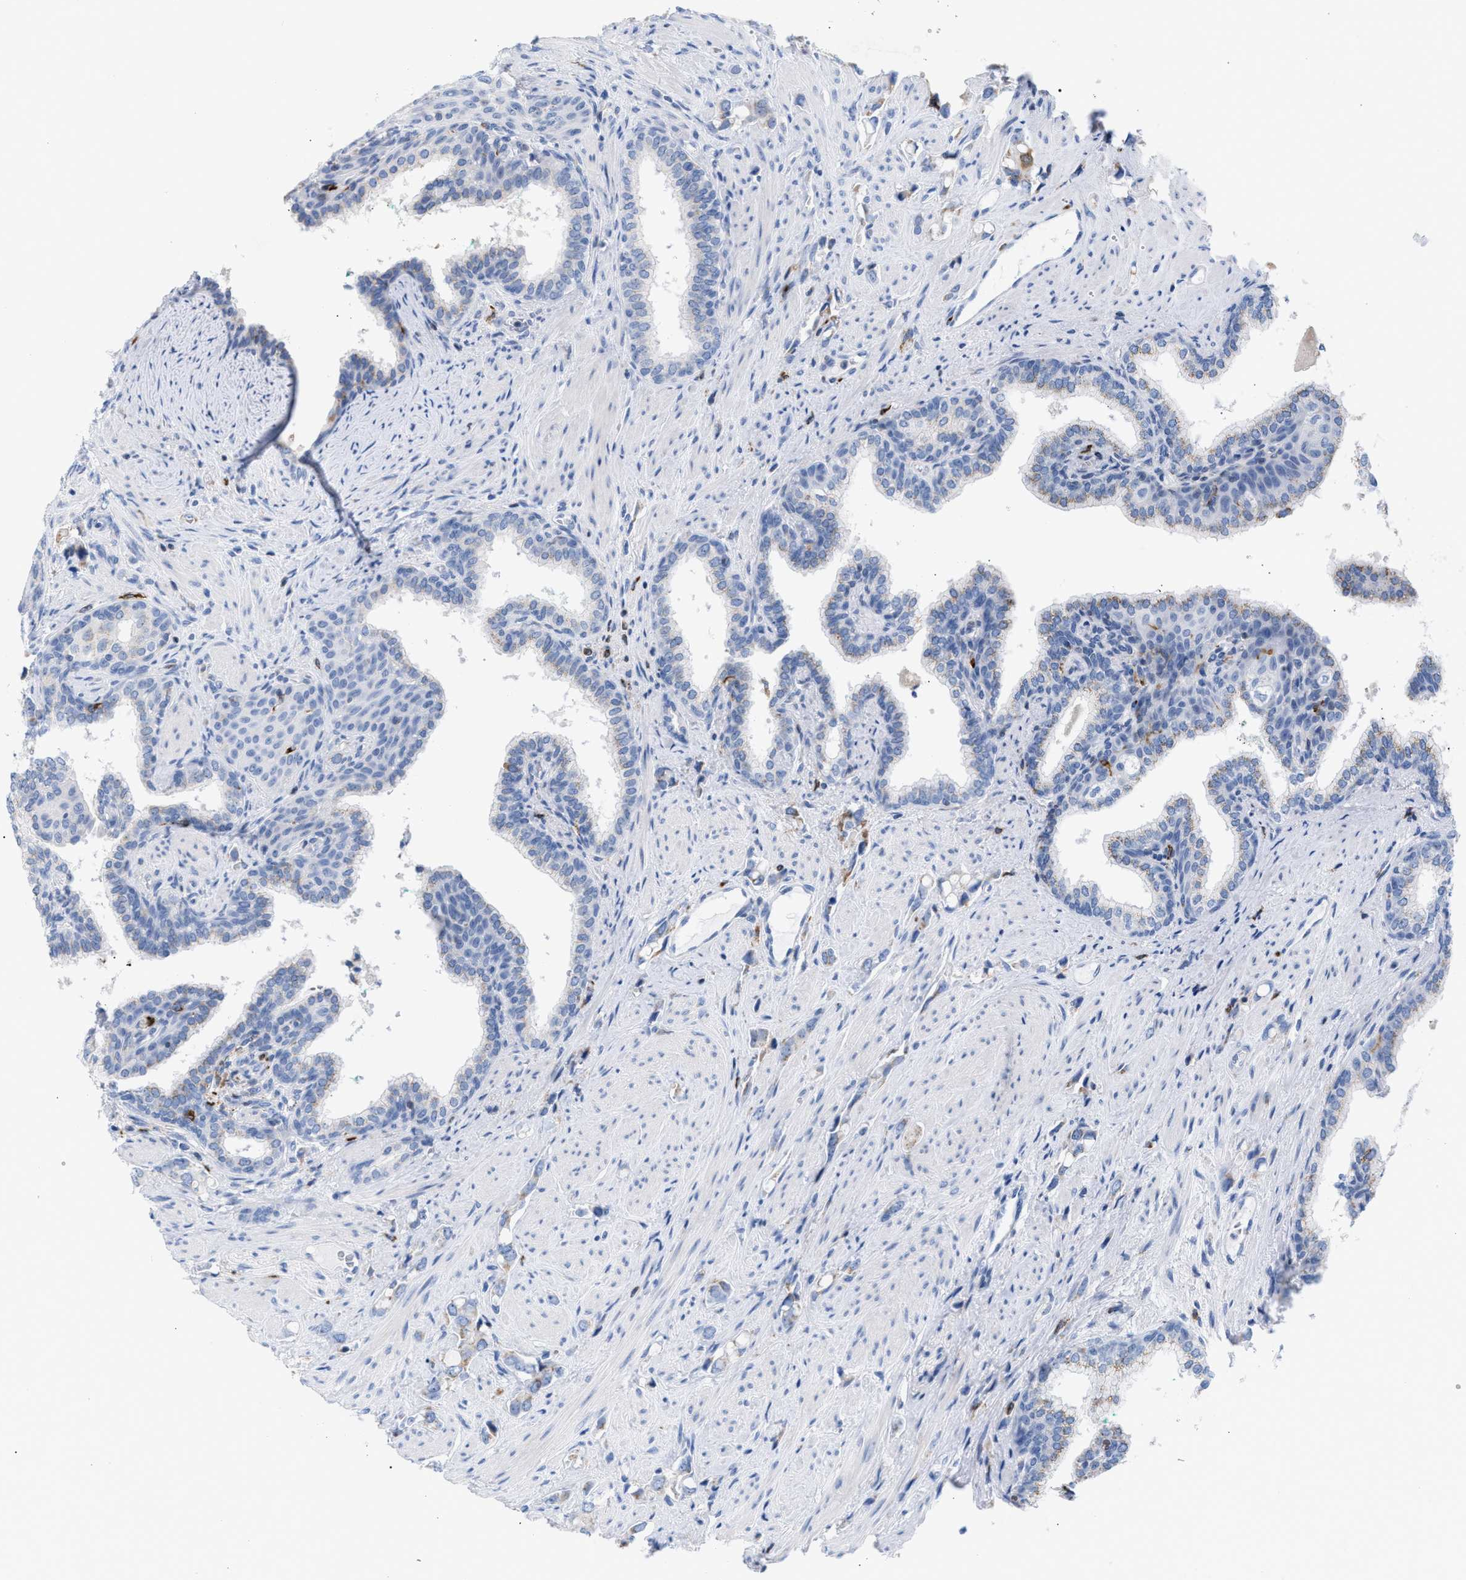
{"staining": {"intensity": "weak", "quantity": "25%-75%", "location": "cytoplasmic/membranous"}, "tissue": "prostate cancer", "cell_type": "Tumor cells", "image_type": "cancer", "snomed": [{"axis": "morphology", "description": "Adenocarcinoma, High grade"}, {"axis": "topography", "description": "Prostate"}], "caption": "IHC histopathology image of neoplastic tissue: human high-grade adenocarcinoma (prostate) stained using immunohistochemistry demonstrates low levels of weak protein expression localized specifically in the cytoplasmic/membranous of tumor cells, appearing as a cytoplasmic/membranous brown color.", "gene": "TACC3", "patient": {"sex": "male", "age": 52}}